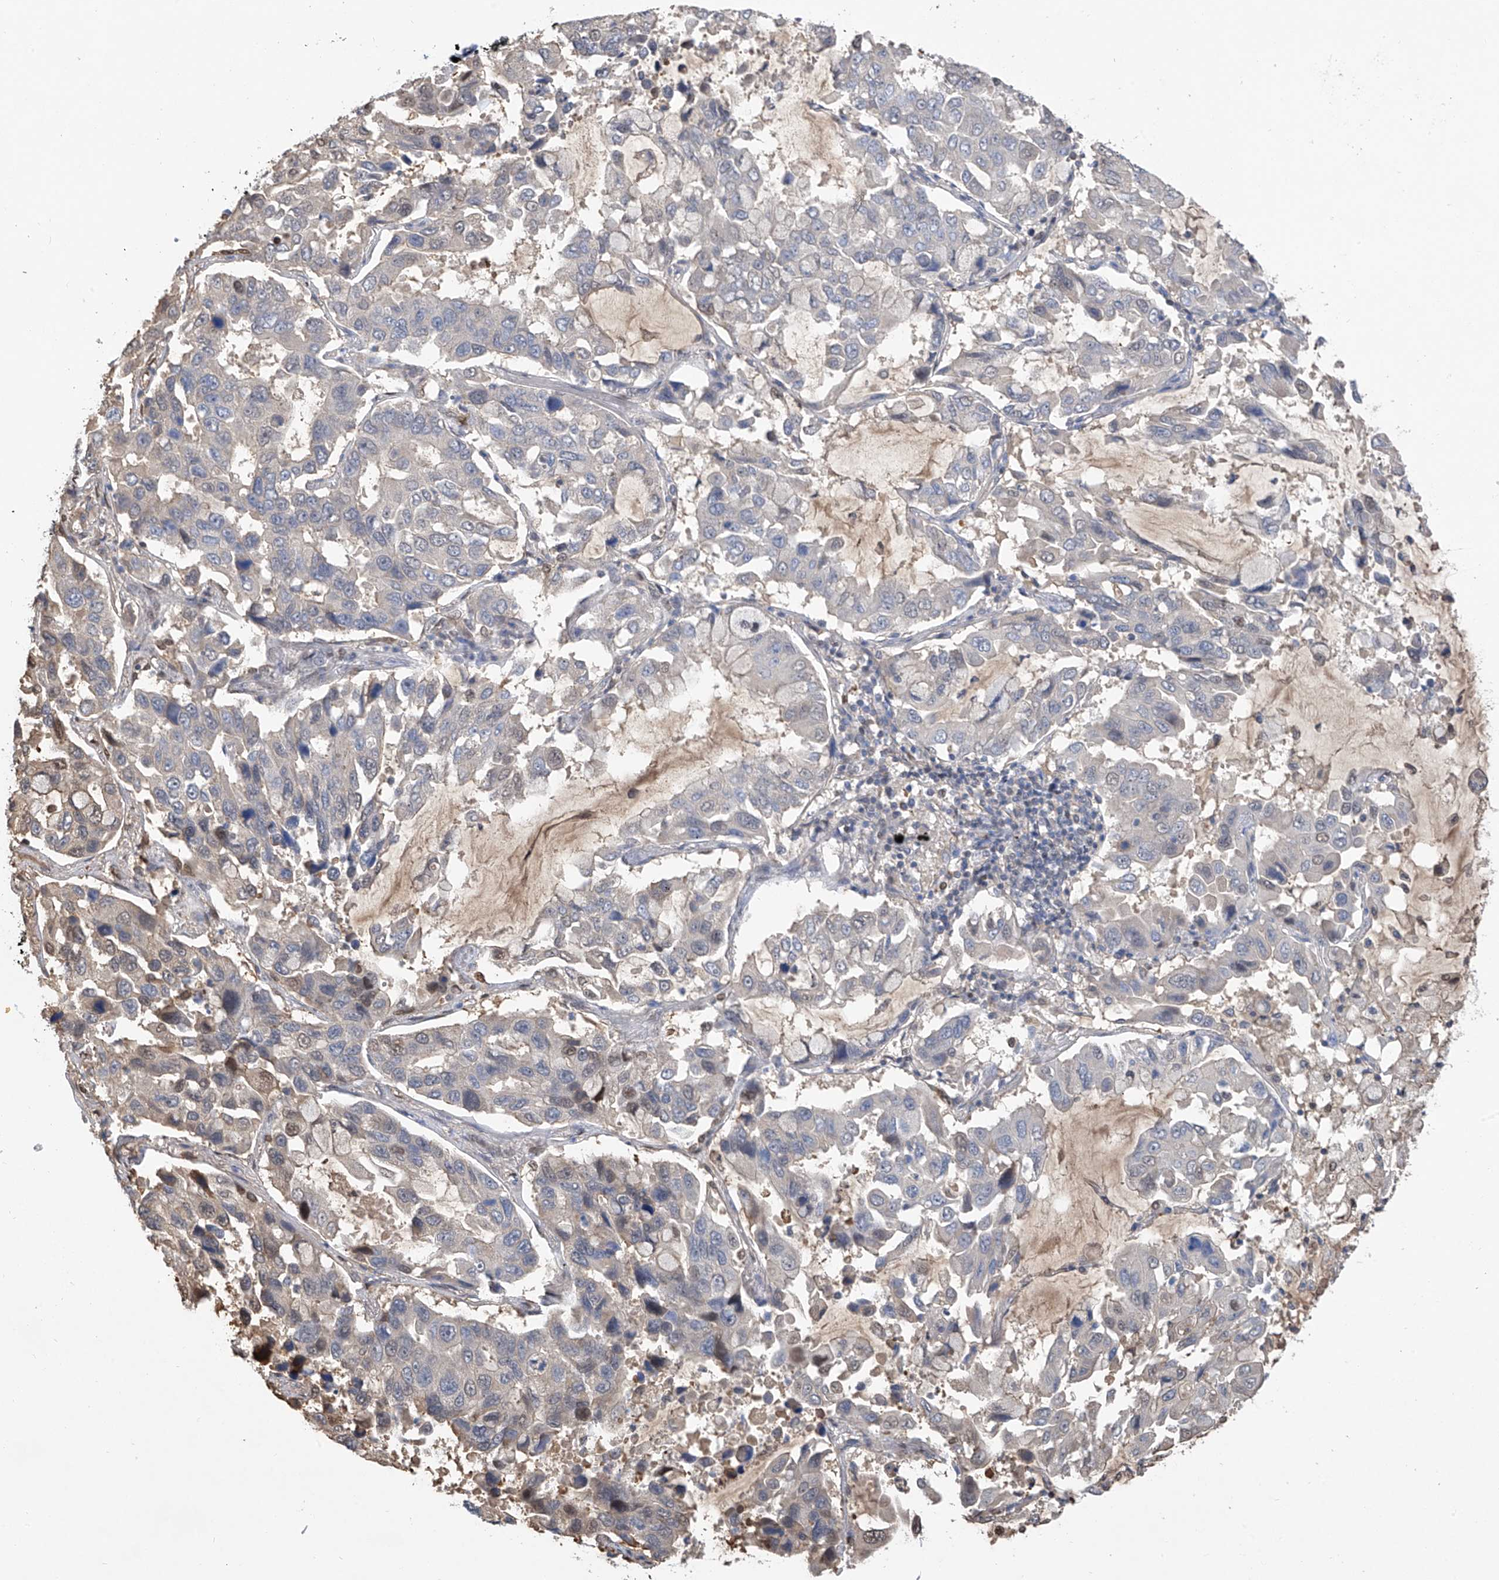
{"staining": {"intensity": "negative", "quantity": "none", "location": "none"}, "tissue": "lung cancer", "cell_type": "Tumor cells", "image_type": "cancer", "snomed": [{"axis": "morphology", "description": "Adenocarcinoma, NOS"}, {"axis": "topography", "description": "Lung"}], "caption": "Image shows no protein expression in tumor cells of lung adenocarcinoma tissue.", "gene": "PMM1", "patient": {"sex": "male", "age": 64}}